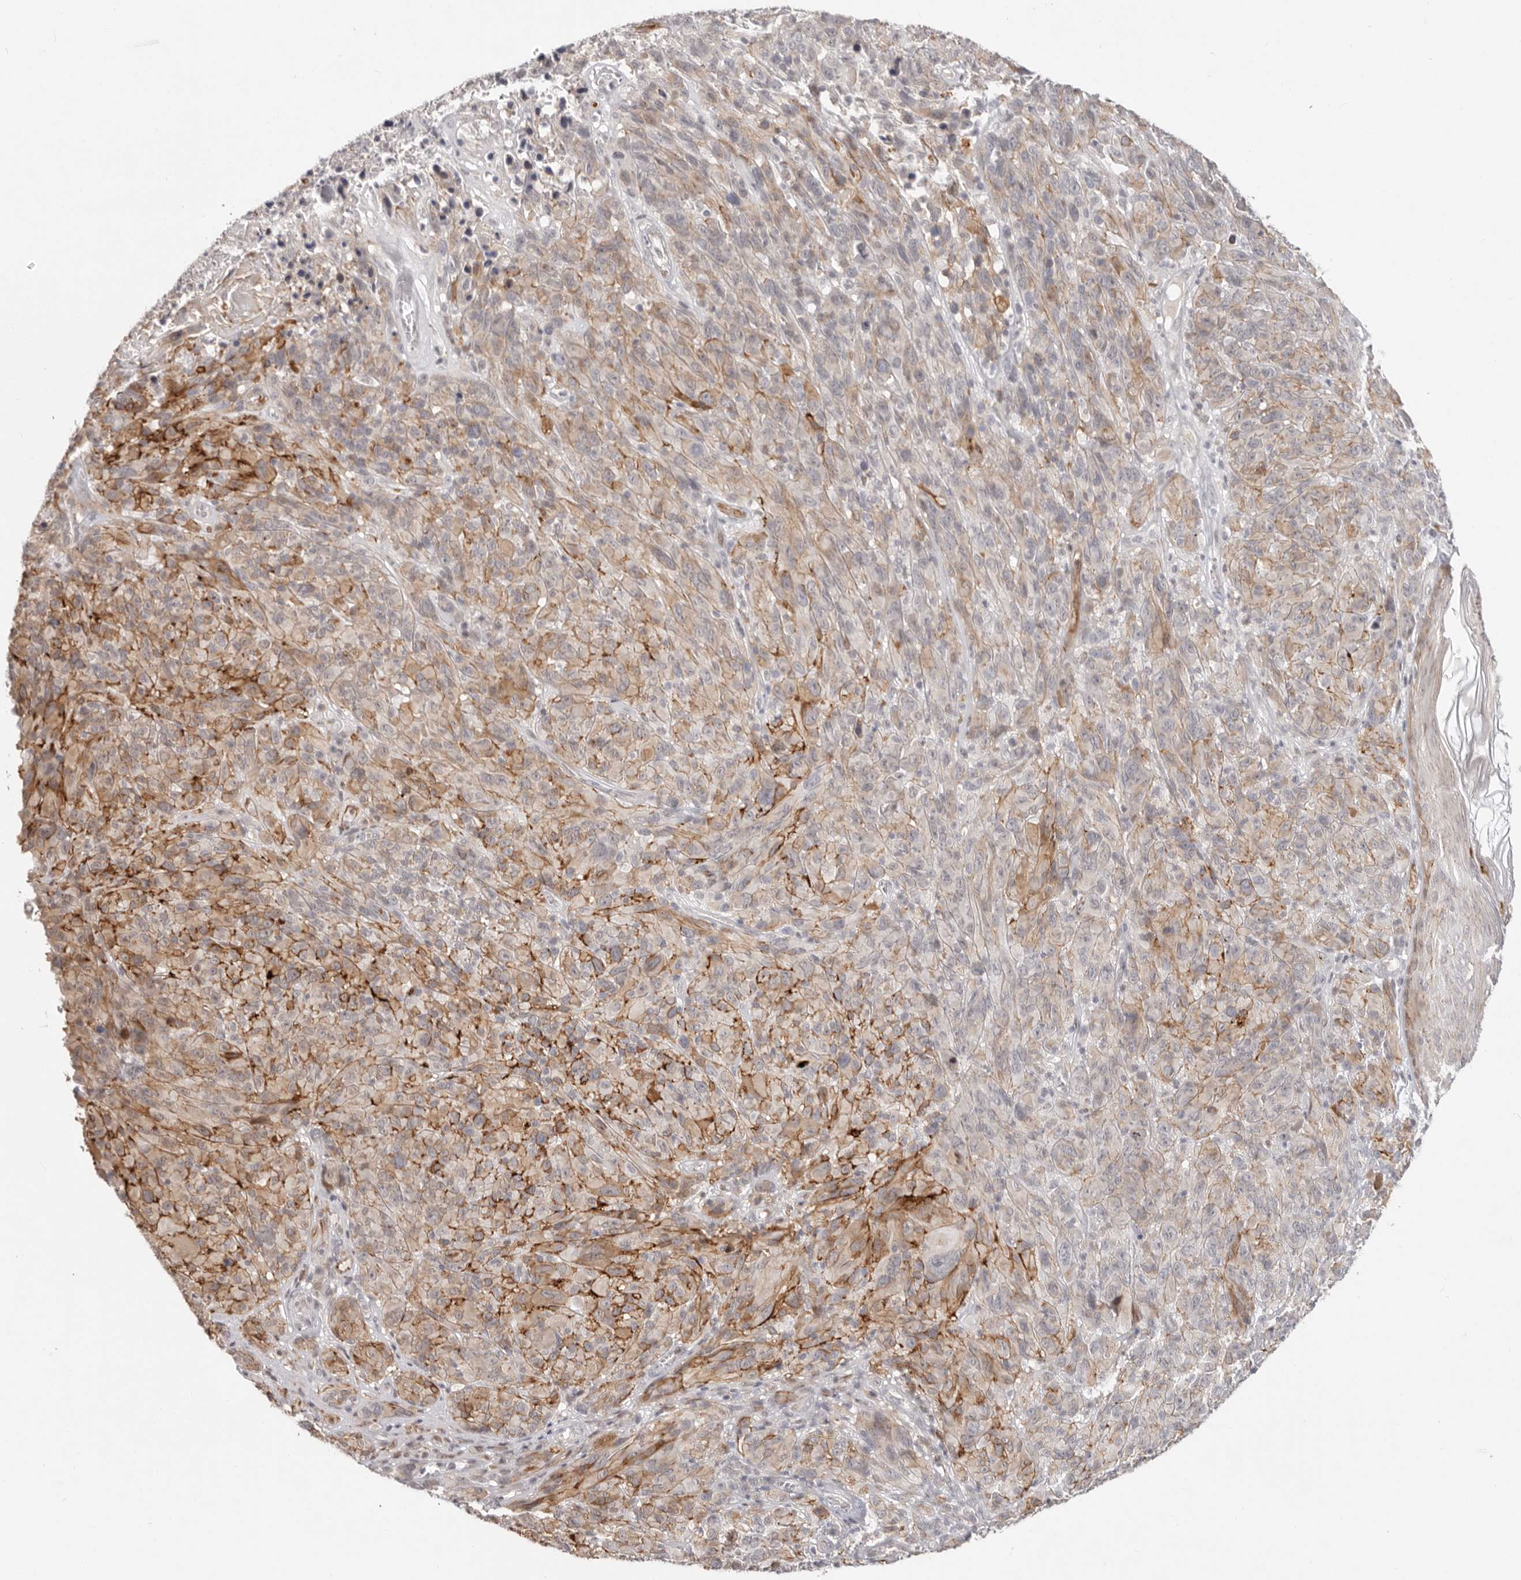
{"staining": {"intensity": "moderate", "quantity": ">75%", "location": "cytoplasmic/membranous"}, "tissue": "melanoma", "cell_type": "Tumor cells", "image_type": "cancer", "snomed": [{"axis": "morphology", "description": "Malignant melanoma, NOS"}, {"axis": "topography", "description": "Skin of head"}], "caption": "Immunohistochemistry (IHC) staining of malignant melanoma, which shows medium levels of moderate cytoplasmic/membranous expression in about >75% of tumor cells indicating moderate cytoplasmic/membranous protein staining. The staining was performed using DAB (brown) for protein detection and nuclei were counterstained in hematoxylin (blue).", "gene": "SZT2", "patient": {"sex": "male", "age": 96}}